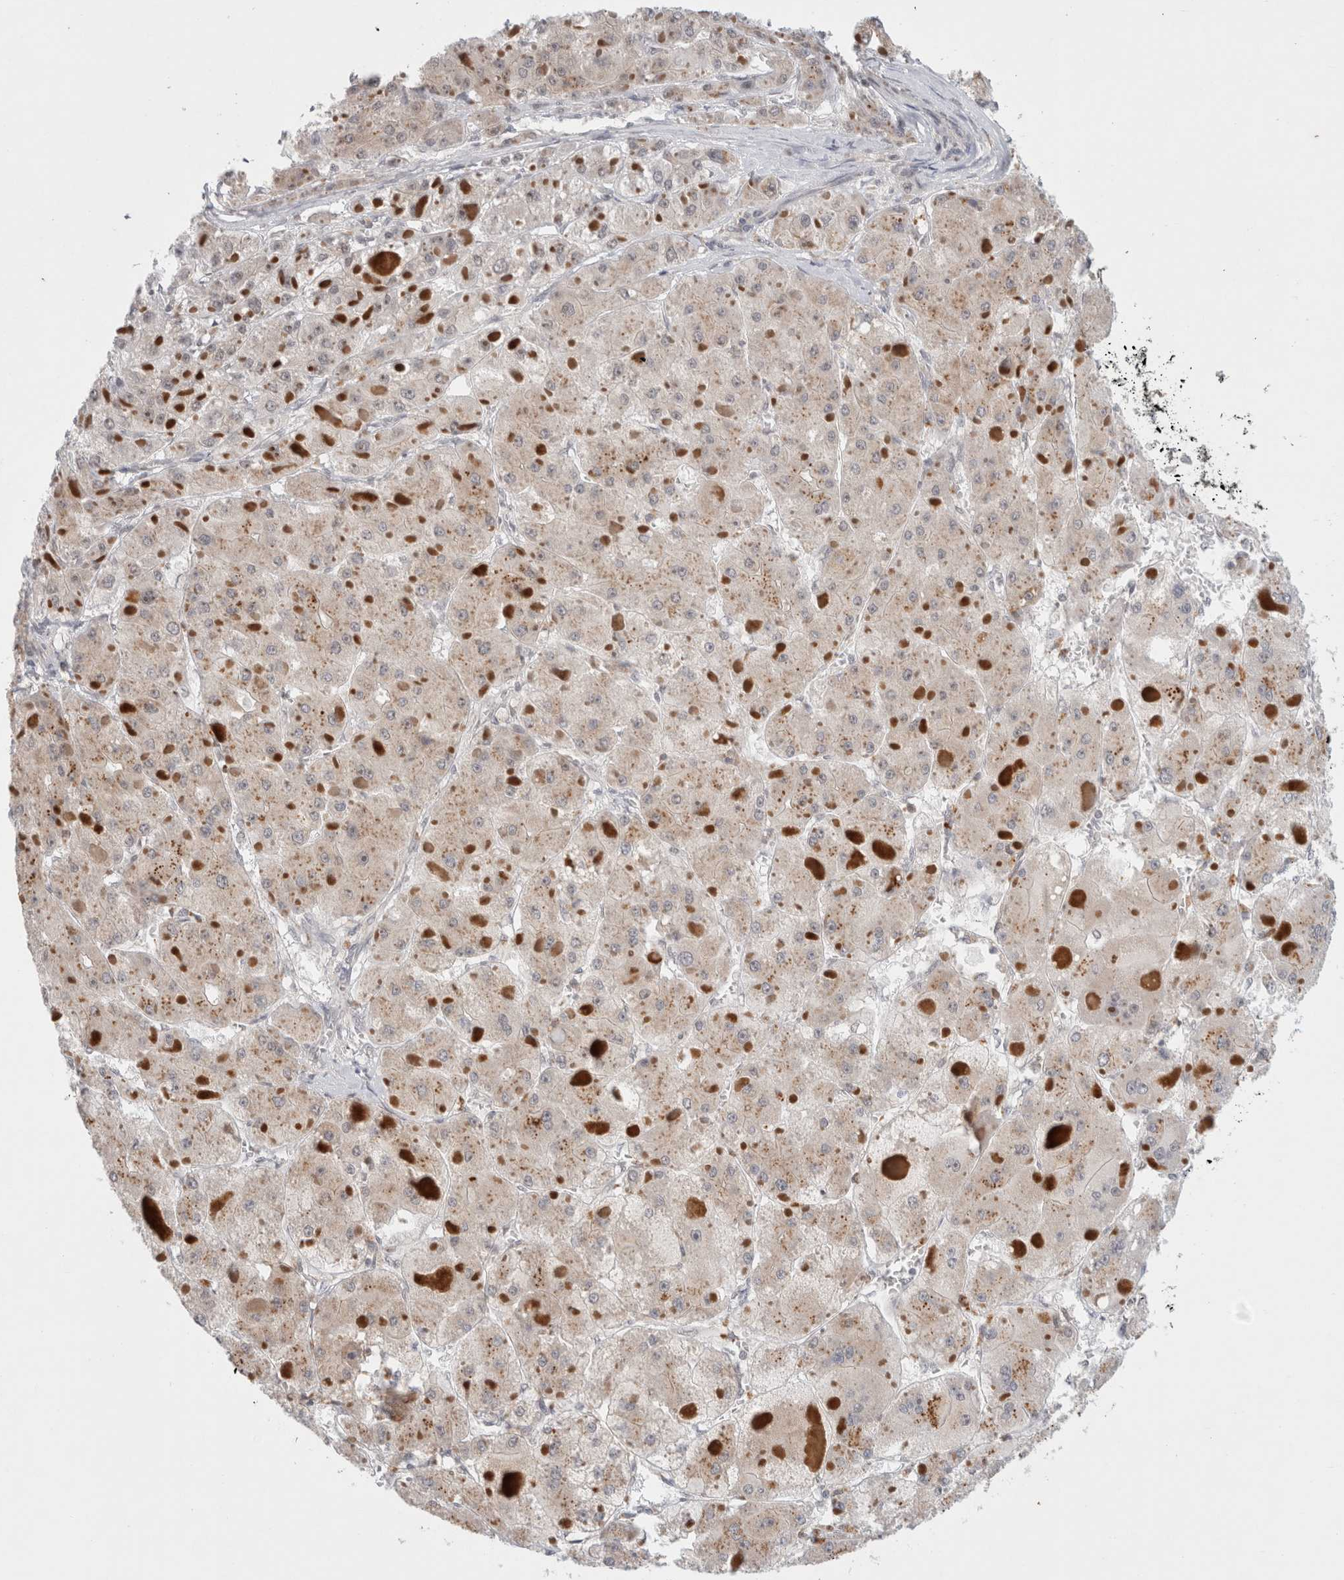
{"staining": {"intensity": "weak", "quantity": "25%-75%", "location": "cytoplasmic/membranous"}, "tissue": "liver cancer", "cell_type": "Tumor cells", "image_type": "cancer", "snomed": [{"axis": "morphology", "description": "Carcinoma, Hepatocellular, NOS"}, {"axis": "topography", "description": "Liver"}], "caption": "This is a histology image of immunohistochemistry staining of liver hepatocellular carcinoma, which shows weak staining in the cytoplasmic/membranous of tumor cells.", "gene": "FBXO42", "patient": {"sex": "female", "age": 73}}